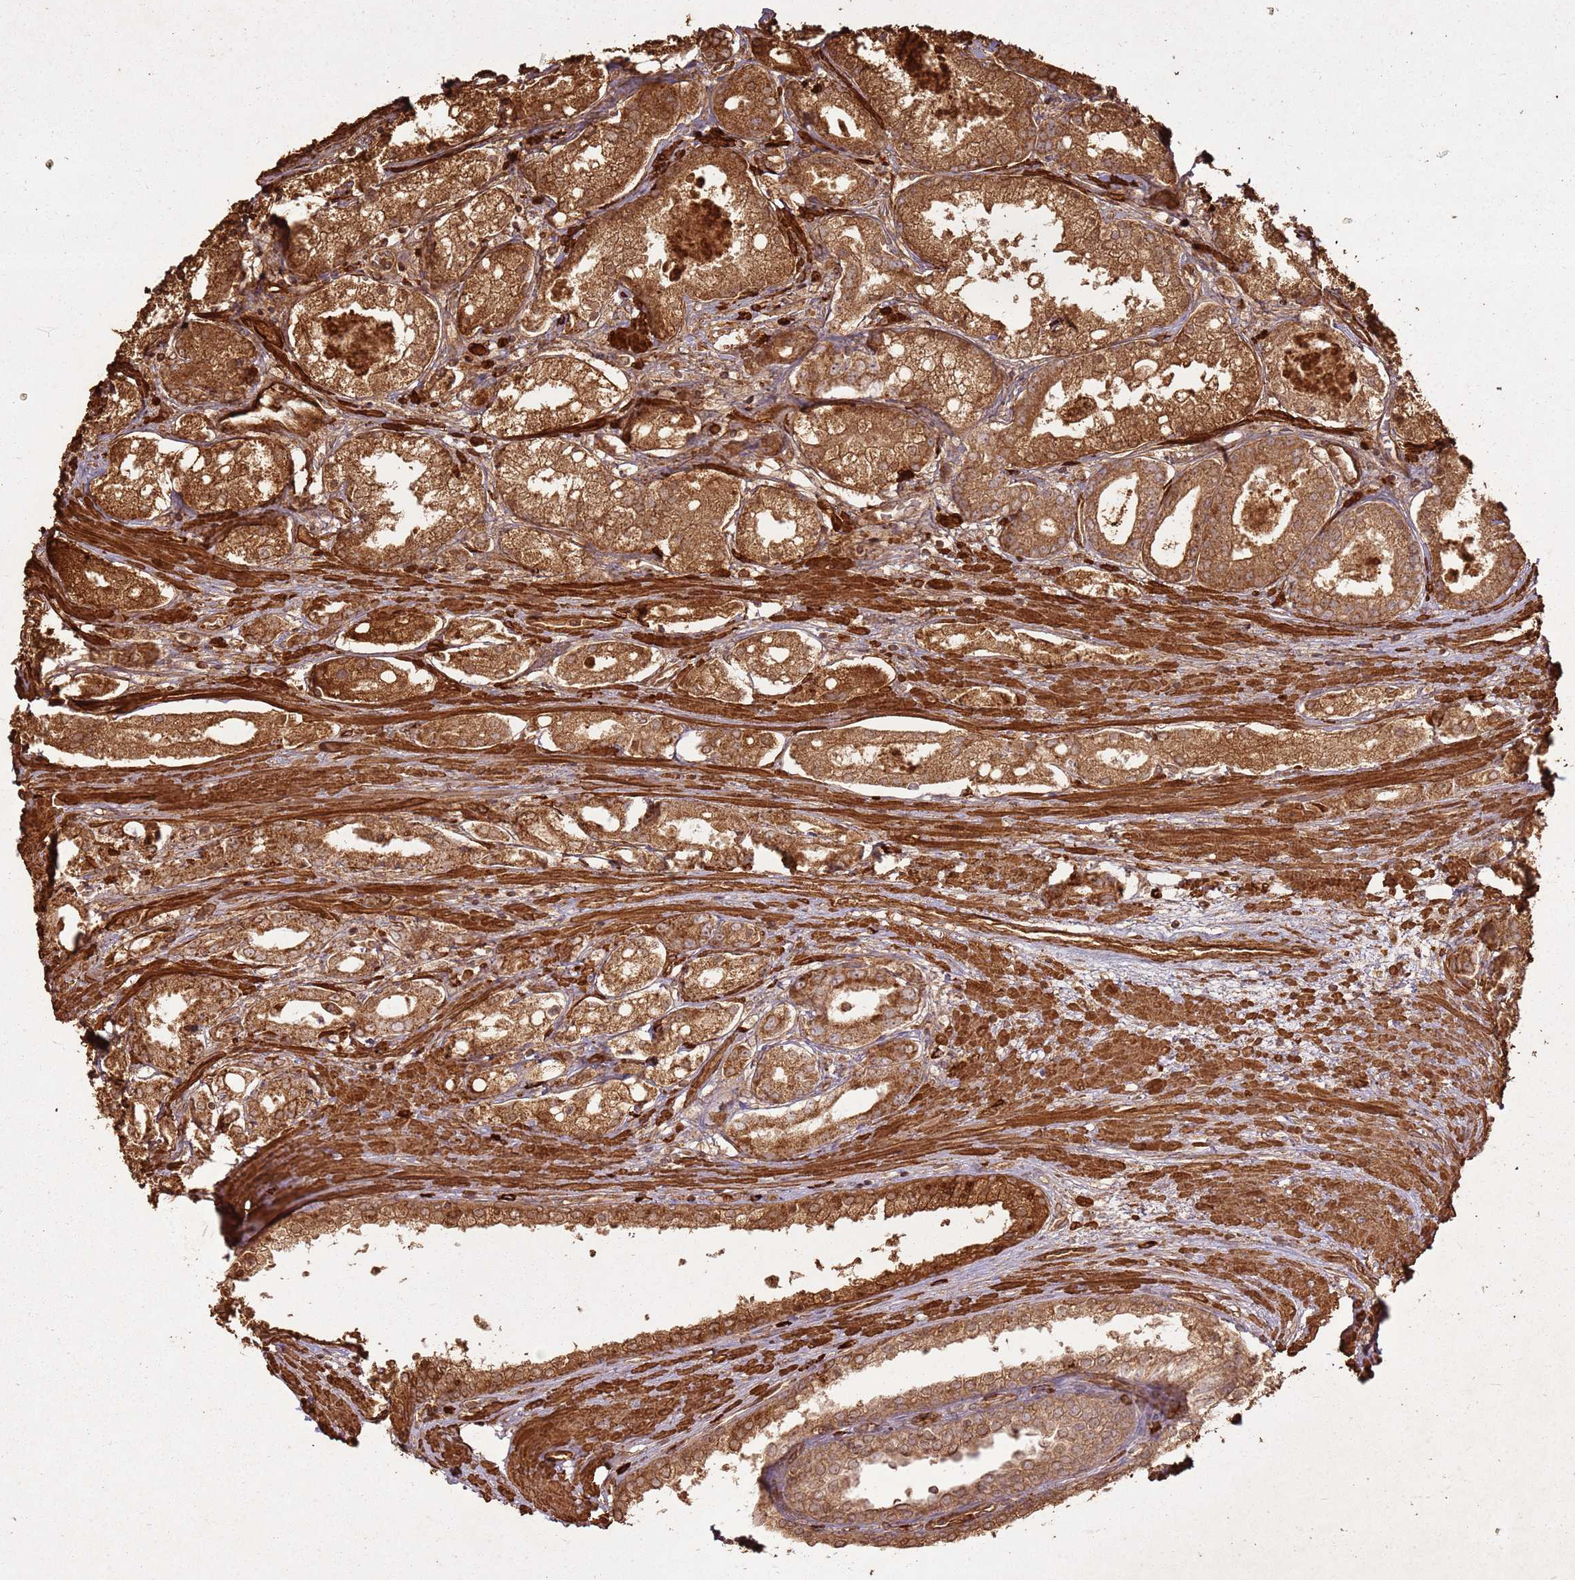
{"staining": {"intensity": "strong", "quantity": ">75%", "location": "cytoplasmic/membranous"}, "tissue": "prostate cancer", "cell_type": "Tumor cells", "image_type": "cancer", "snomed": [{"axis": "morphology", "description": "Adenocarcinoma, Low grade"}, {"axis": "topography", "description": "Prostate"}], "caption": "Human prostate low-grade adenocarcinoma stained for a protein (brown) shows strong cytoplasmic/membranous positive positivity in approximately >75% of tumor cells.", "gene": "DDX59", "patient": {"sex": "male", "age": 68}}